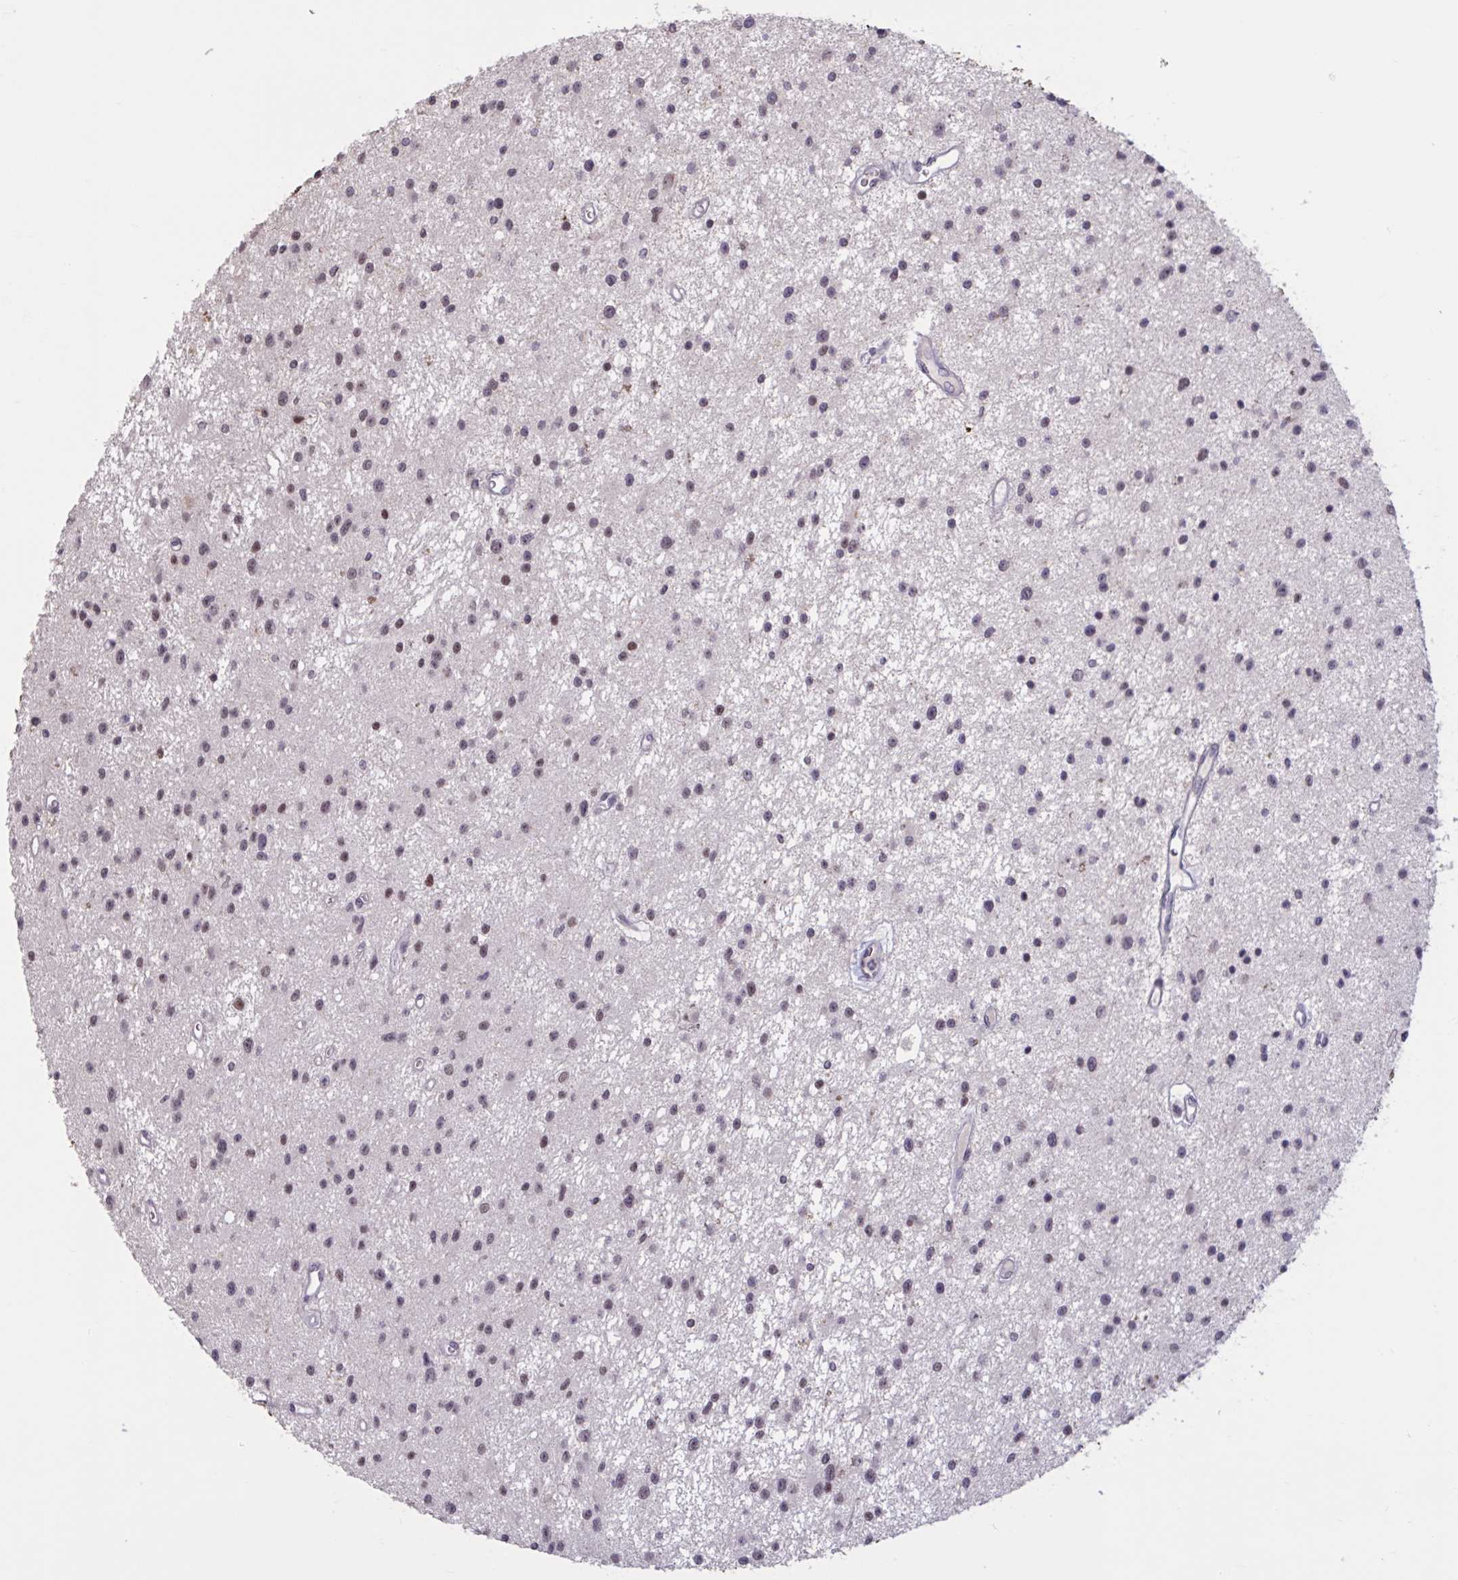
{"staining": {"intensity": "moderate", "quantity": ">75%", "location": "nuclear"}, "tissue": "glioma", "cell_type": "Tumor cells", "image_type": "cancer", "snomed": [{"axis": "morphology", "description": "Glioma, malignant, Low grade"}, {"axis": "topography", "description": "Brain"}], "caption": "Protein expression by IHC exhibits moderate nuclear staining in approximately >75% of tumor cells in glioma.", "gene": "ZNF414", "patient": {"sex": "male", "age": 43}}